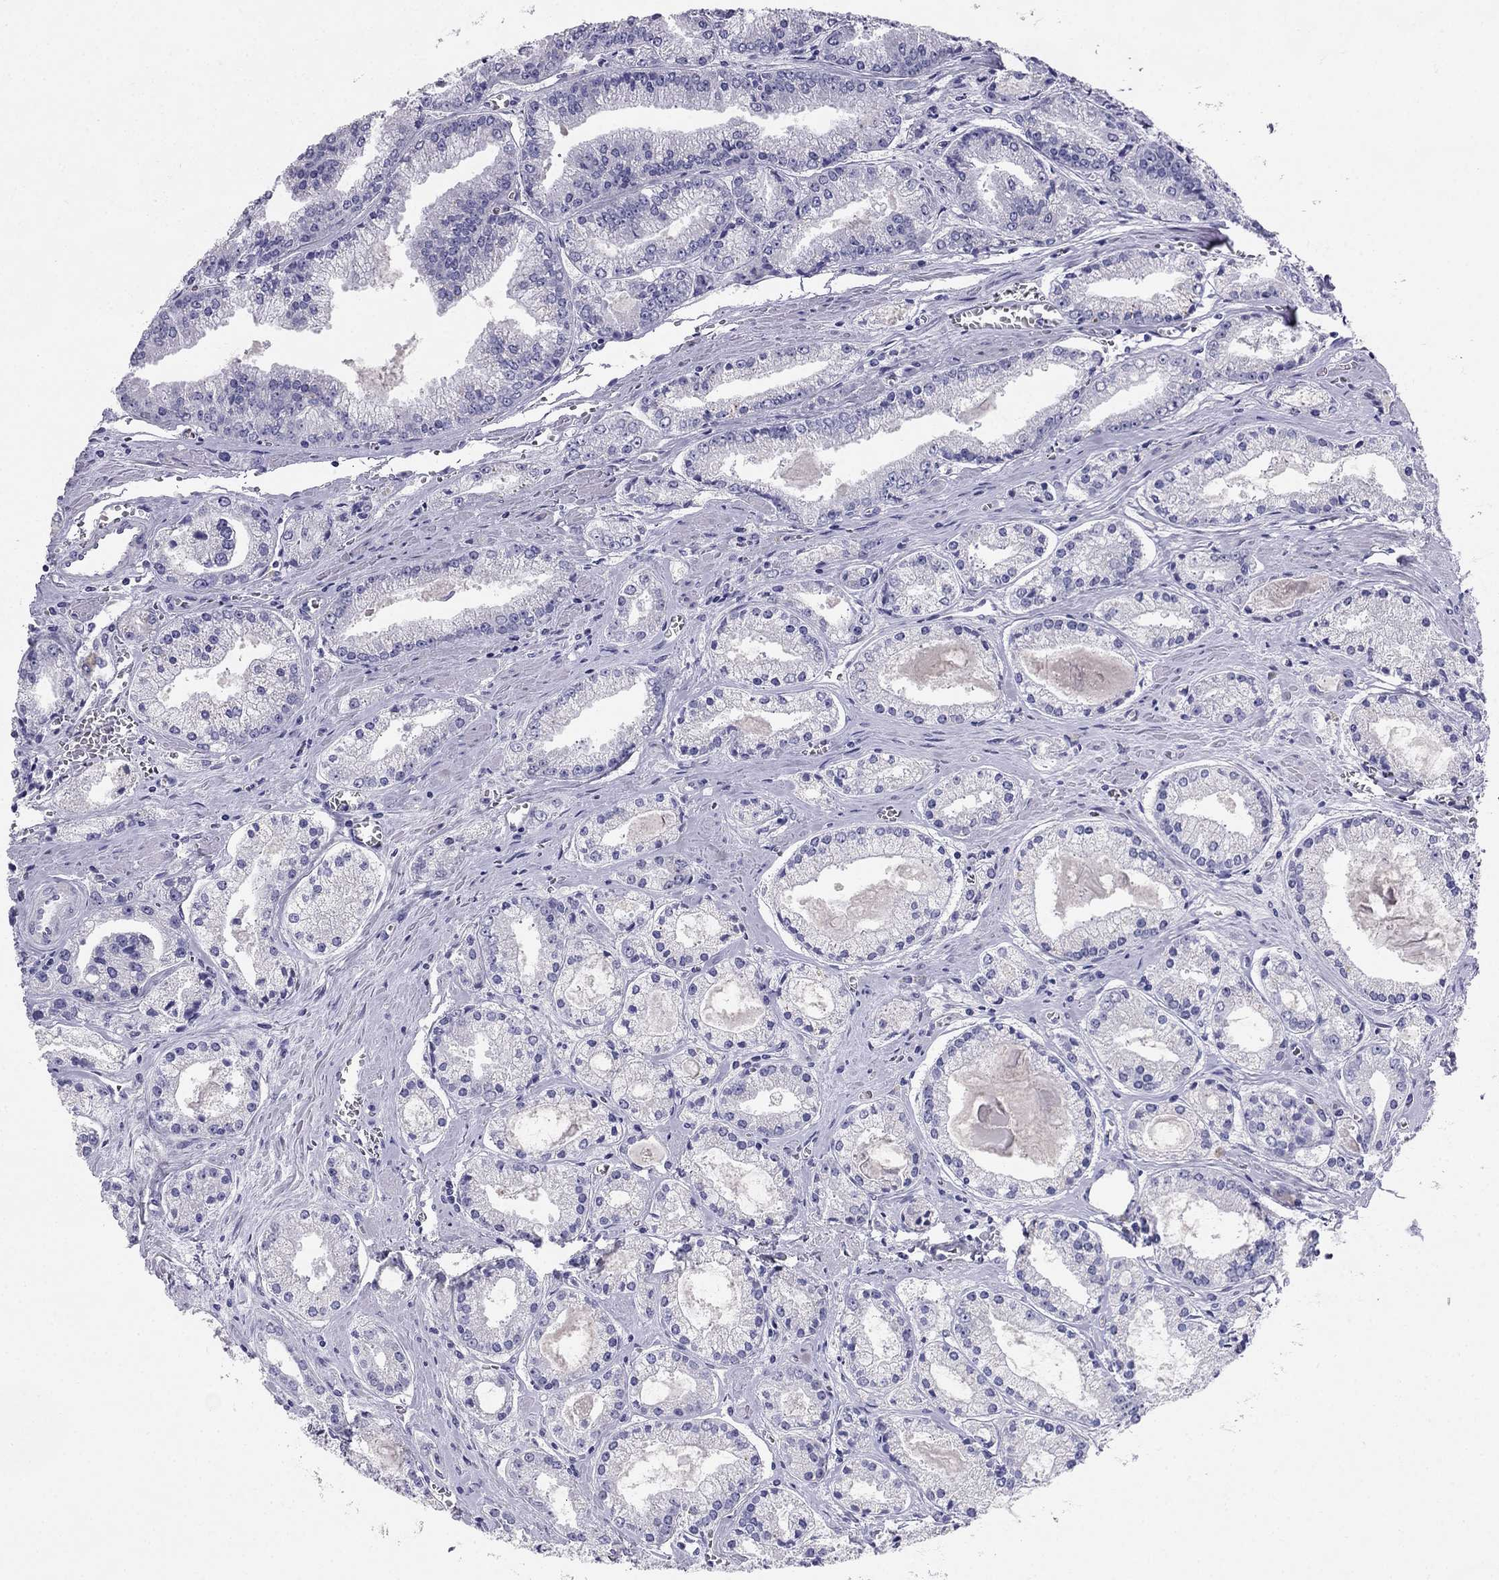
{"staining": {"intensity": "negative", "quantity": "none", "location": "none"}, "tissue": "prostate cancer", "cell_type": "Tumor cells", "image_type": "cancer", "snomed": [{"axis": "morphology", "description": "Adenocarcinoma, NOS"}, {"axis": "topography", "description": "Prostate"}], "caption": "This is an immunohistochemistry (IHC) photomicrograph of human adenocarcinoma (prostate). There is no positivity in tumor cells.", "gene": "RFLNA", "patient": {"sex": "male", "age": 72}}